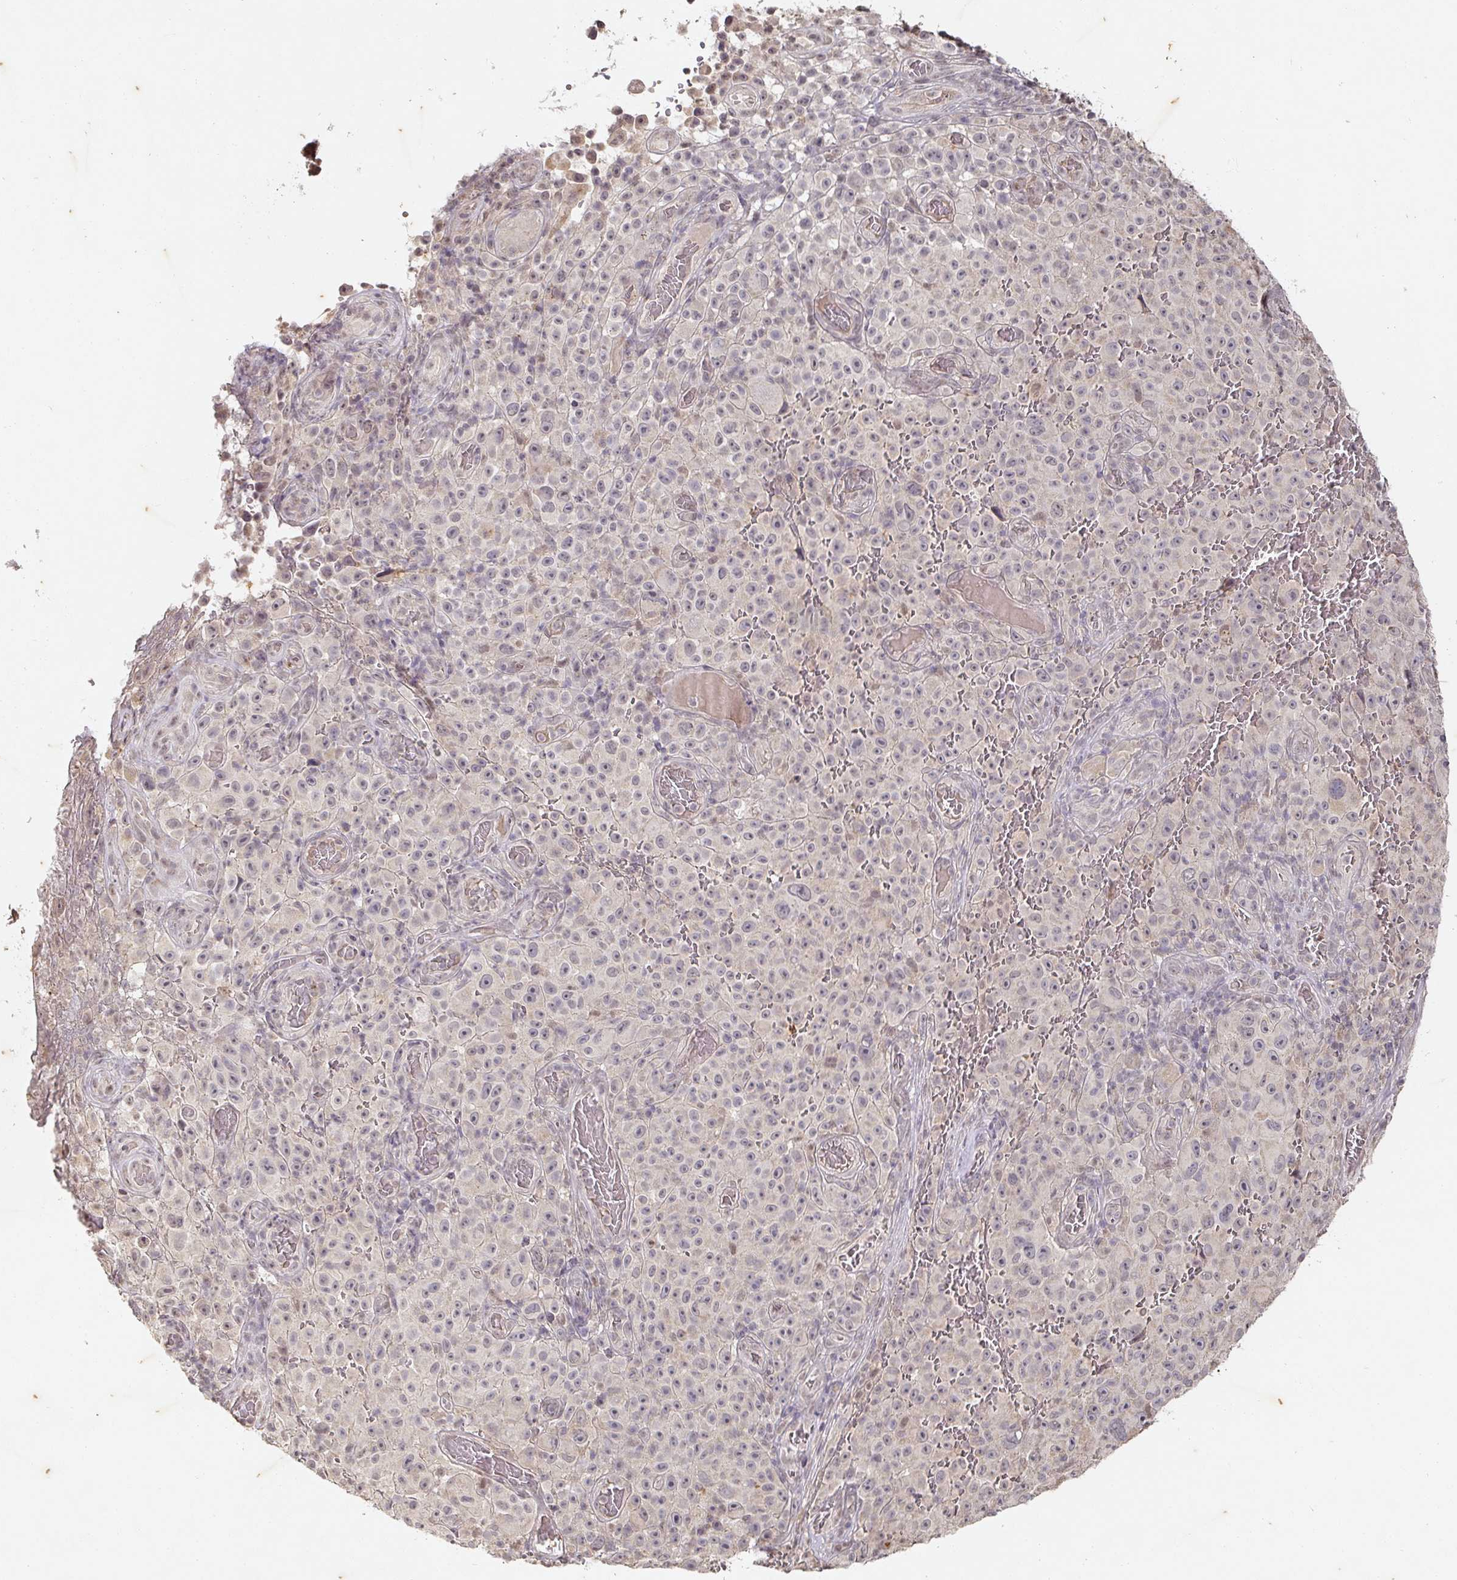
{"staining": {"intensity": "negative", "quantity": "none", "location": "none"}, "tissue": "melanoma", "cell_type": "Tumor cells", "image_type": "cancer", "snomed": [{"axis": "morphology", "description": "Malignant melanoma, NOS"}, {"axis": "topography", "description": "Skin"}], "caption": "A high-resolution photomicrograph shows immunohistochemistry (IHC) staining of melanoma, which demonstrates no significant staining in tumor cells.", "gene": "CAPN5", "patient": {"sex": "female", "age": 82}}